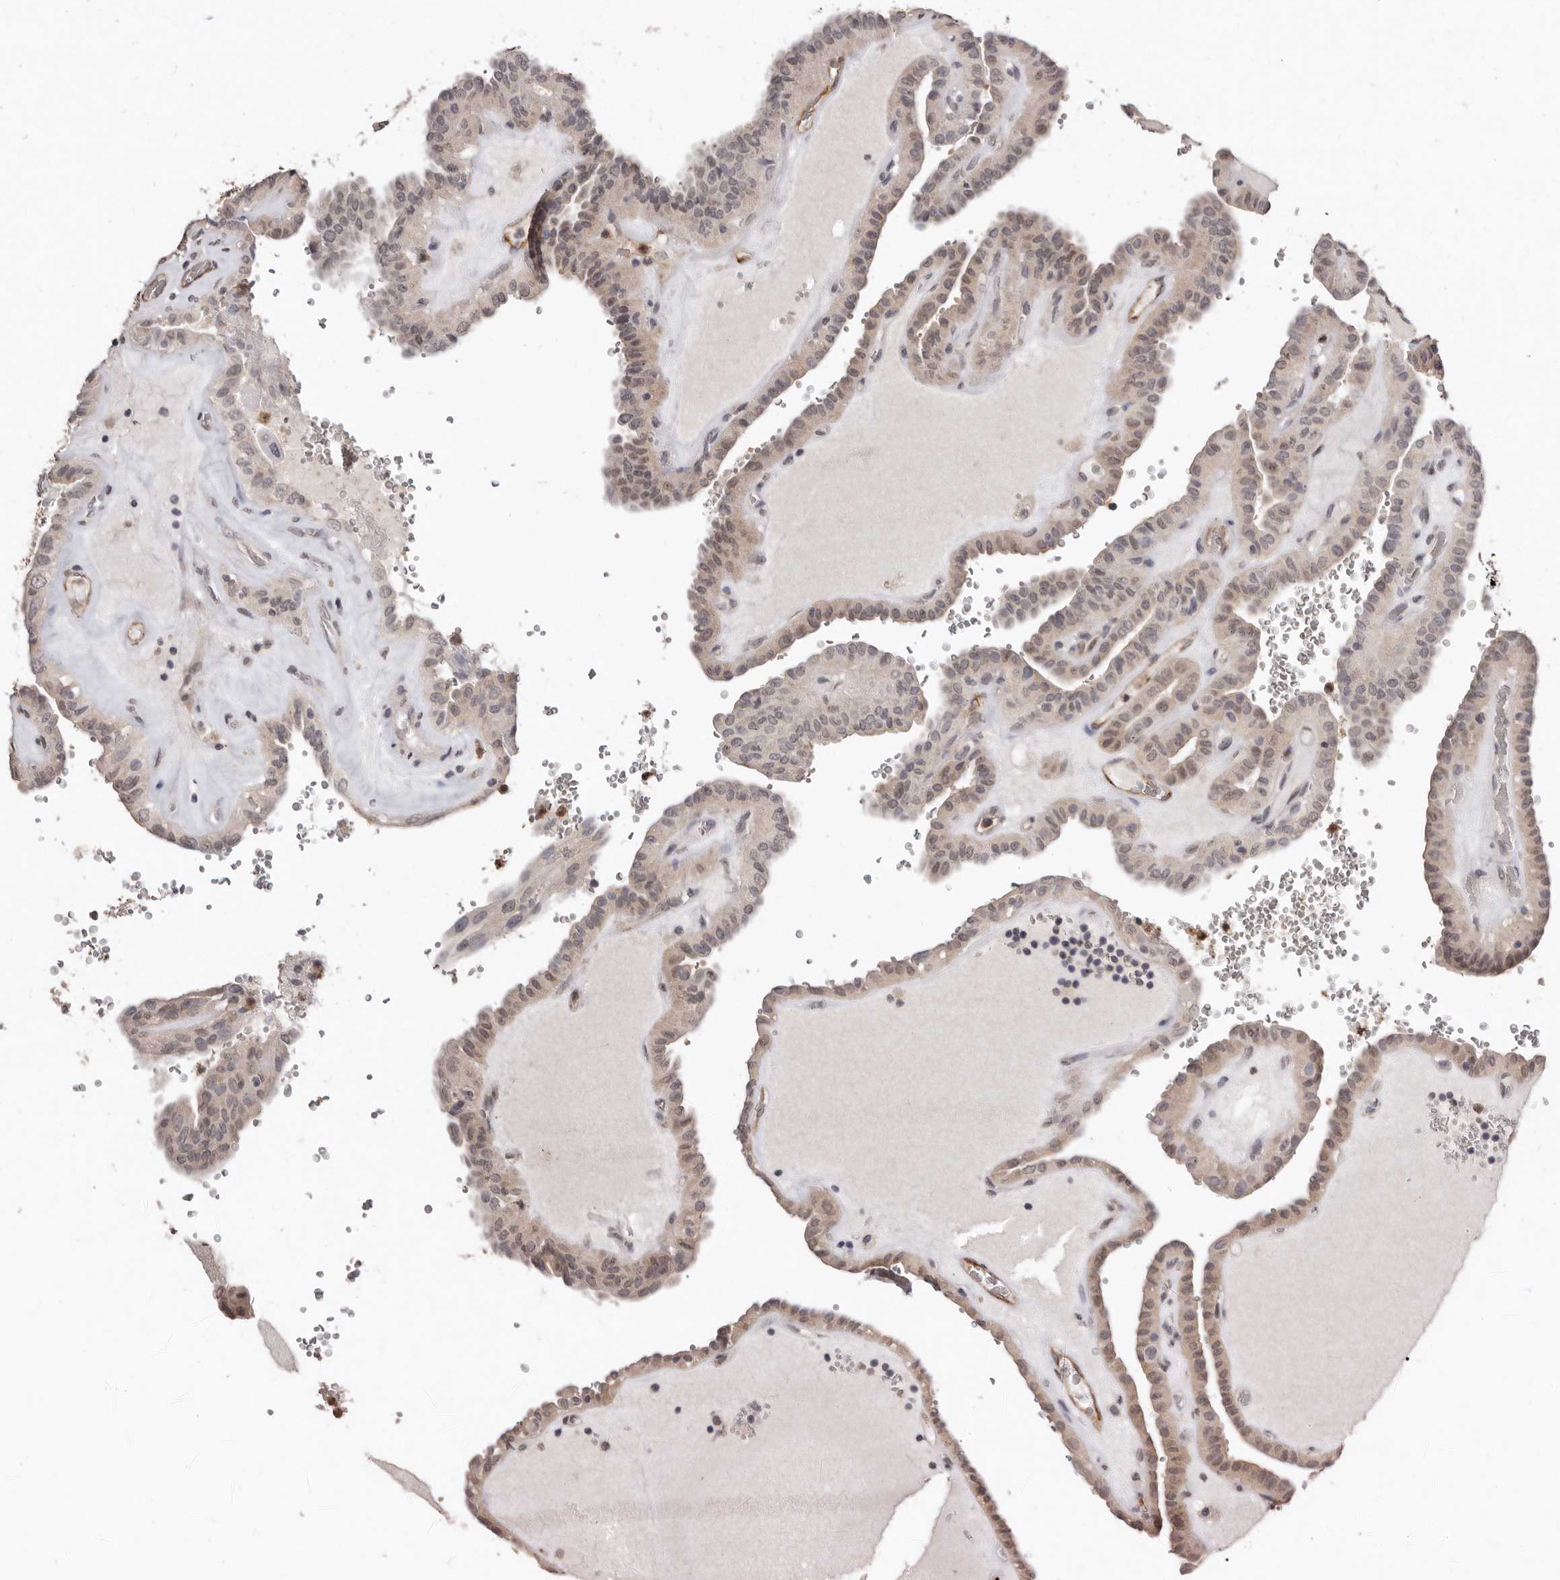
{"staining": {"intensity": "weak", "quantity": "25%-75%", "location": "cytoplasmic/membranous,nuclear"}, "tissue": "thyroid cancer", "cell_type": "Tumor cells", "image_type": "cancer", "snomed": [{"axis": "morphology", "description": "Papillary adenocarcinoma, NOS"}, {"axis": "topography", "description": "Thyroid gland"}], "caption": "This image demonstrates immunohistochemistry staining of thyroid papillary adenocarcinoma, with low weak cytoplasmic/membranous and nuclear expression in about 25%-75% of tumor cells.", "gene": "SULT1E1", "patient": {"sex": "male", "age": 77}}